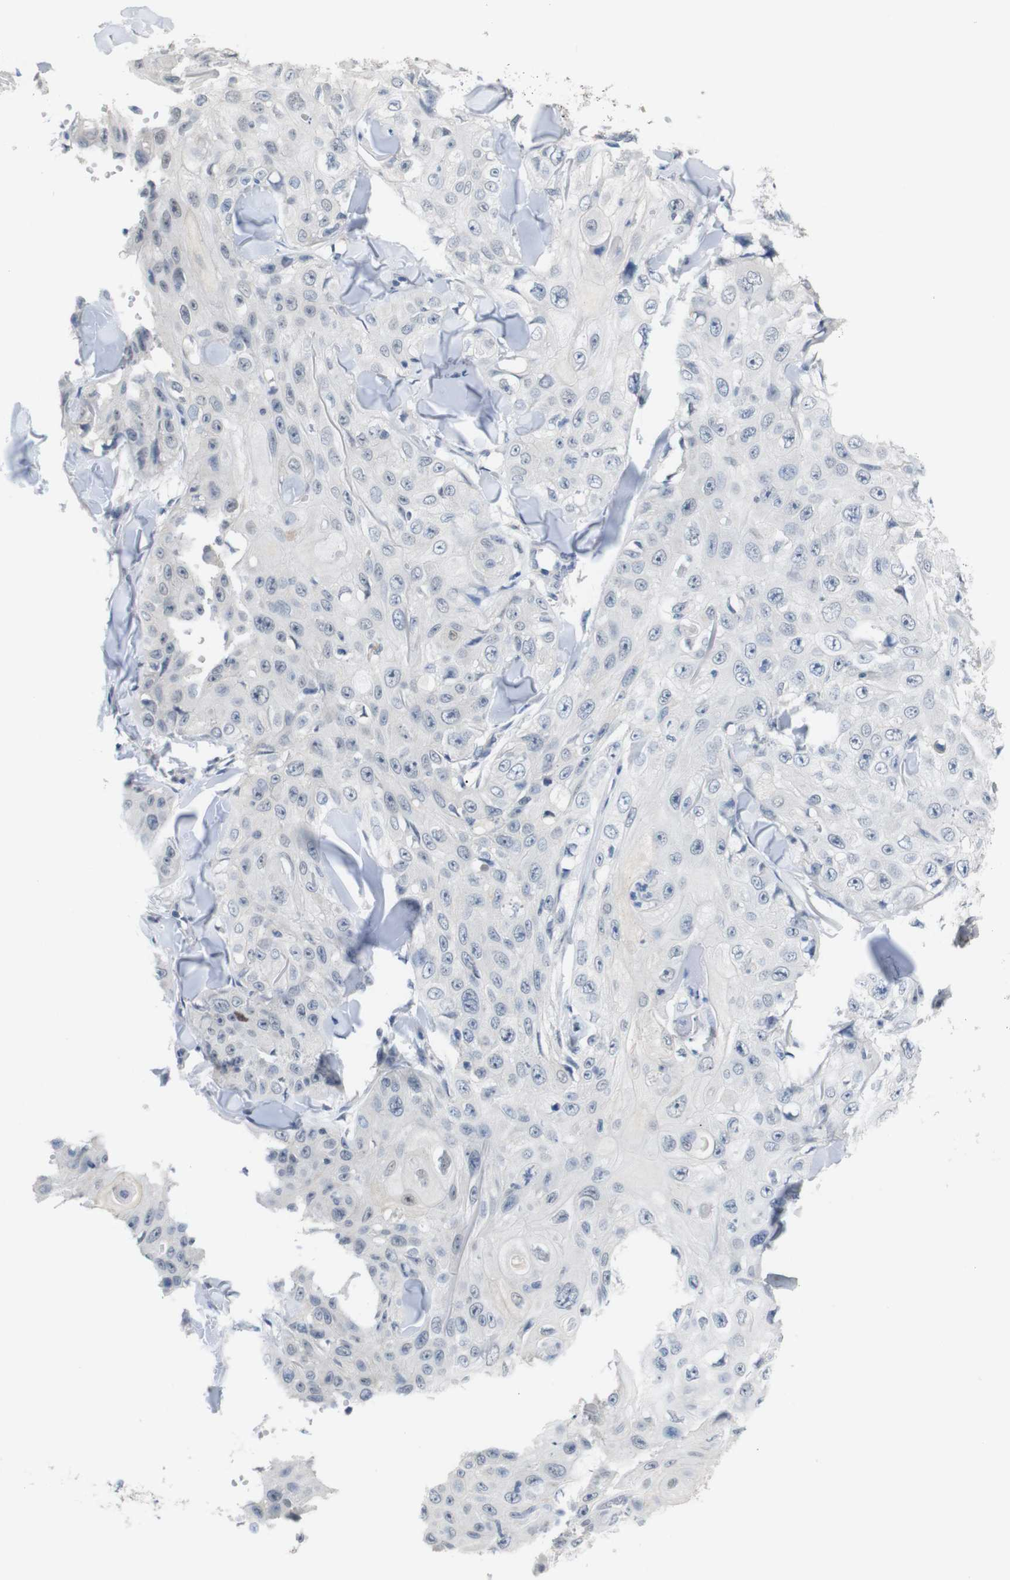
{"staining": {"intensity": "negative", "quantity": "none", "location": "none"}, "tissue": "skin cancer", "cell_type": "Tumor cells", "image_type": "cancer", "snomed": [{"axis": "morphology", "description": "Squamous cell carcinoma, NOS"}, {"axis": "topography", "description": "Skin"}], "caption": "Immunohistochemistry (IHC) photomicrograph of neoplastic tissue: human squamous cell carcinoma (skin) stained with DAB shows no significant protein staining in tumor cells.", "gene": "CHRM5", "patient": {"sex": "male", "age": 86}}